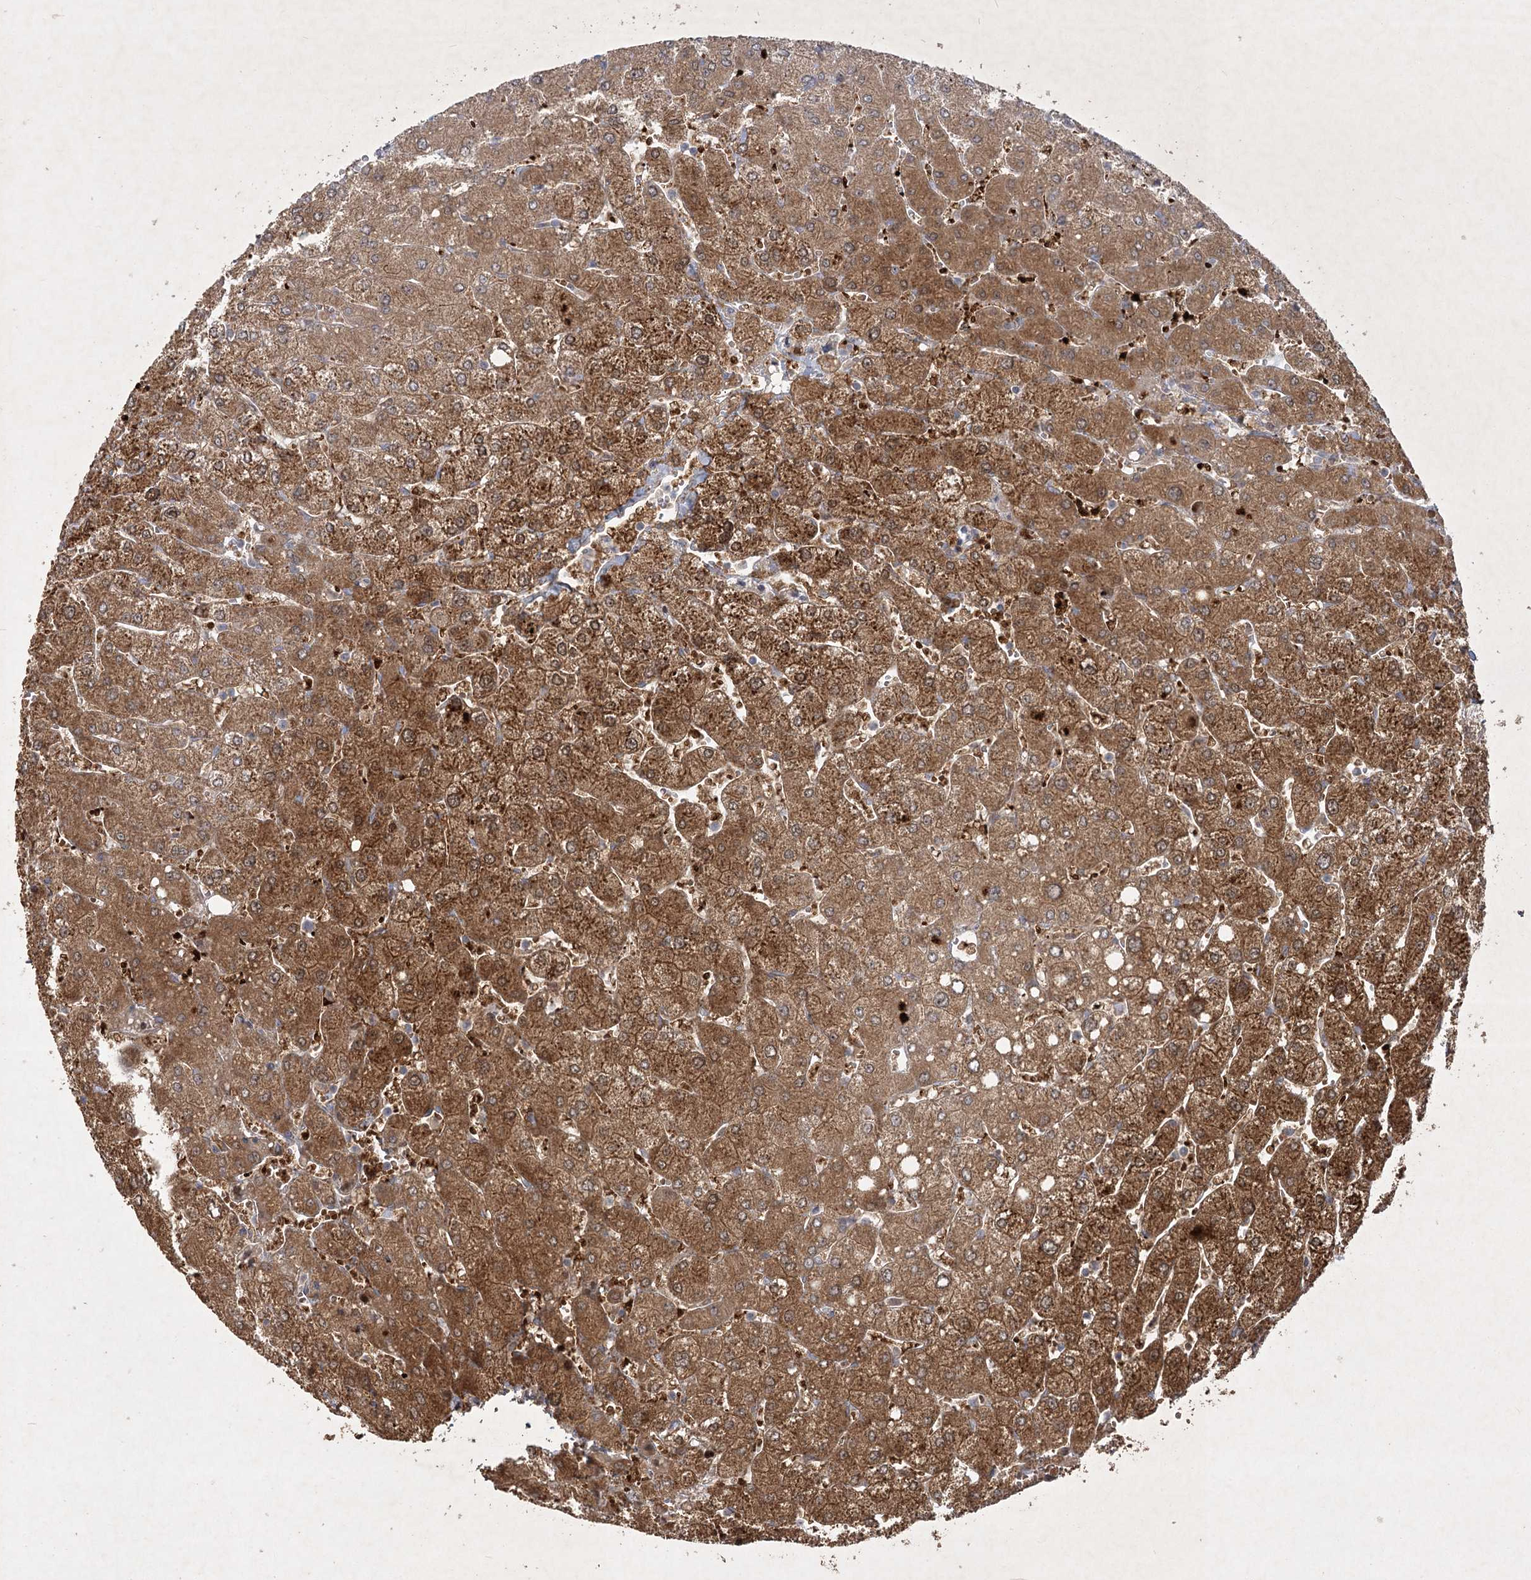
{"staining": {"intensity": "negative", "quantity": "none", "location": "none"}, "tissue": "liver", "cell_type": "Cholangiocytes", "image_type": "normal", "snomed": [{"axis": "morphology", "description": "Normal tissue, NOS"}, {"axis": "topography", "description": "Liver"}], "caption": "DAB immunohistochemical staining of benign human liver demonstrates no significant positivity in cholangiocytes.", "gene": "KBTBD4", "patient": {"sex": "male", "age": 55}}